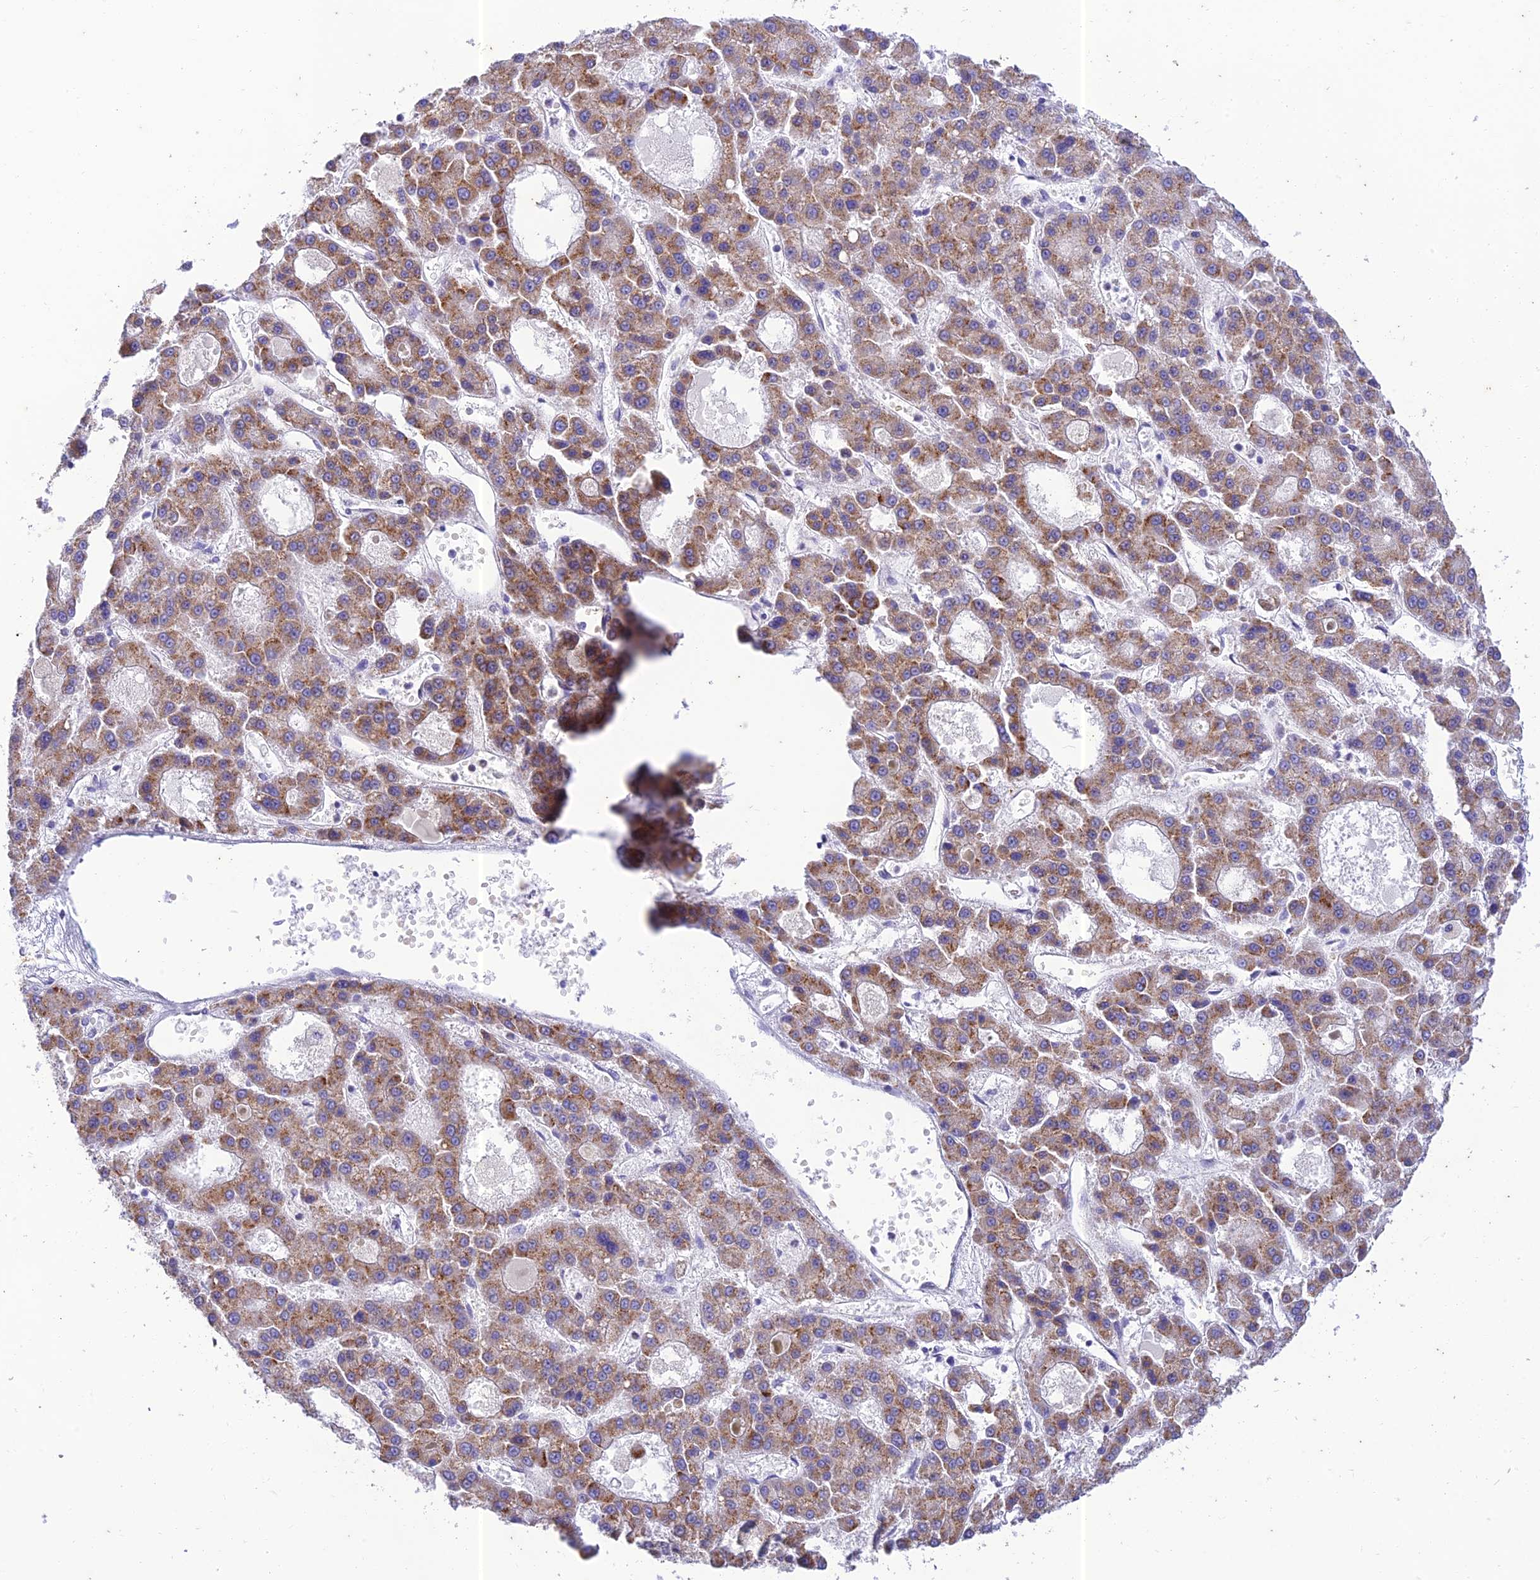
{"staining": {"intensity": "moderate", "quantity": ">75%", "location": "cytoplasmic/membranous"}, "tissue": "liver cancer", "cell_type": "Tumor cells", "image_type": "cancer", "snomed": [{"axis": "morphology", "description": "Carcinoma, Hepatocellular, NOS"}, {"axis": "topography", "description": "Liver"}], "caption": "About >75% of tumor cells in hepatocellular carcinoma (liver) reveal moderate cytoplasmic/membranous protein positivity as visualized by brown immunohistochemical staining.", "gene": "PTCD2", "patient": {"sex": "male", "age": 70}}